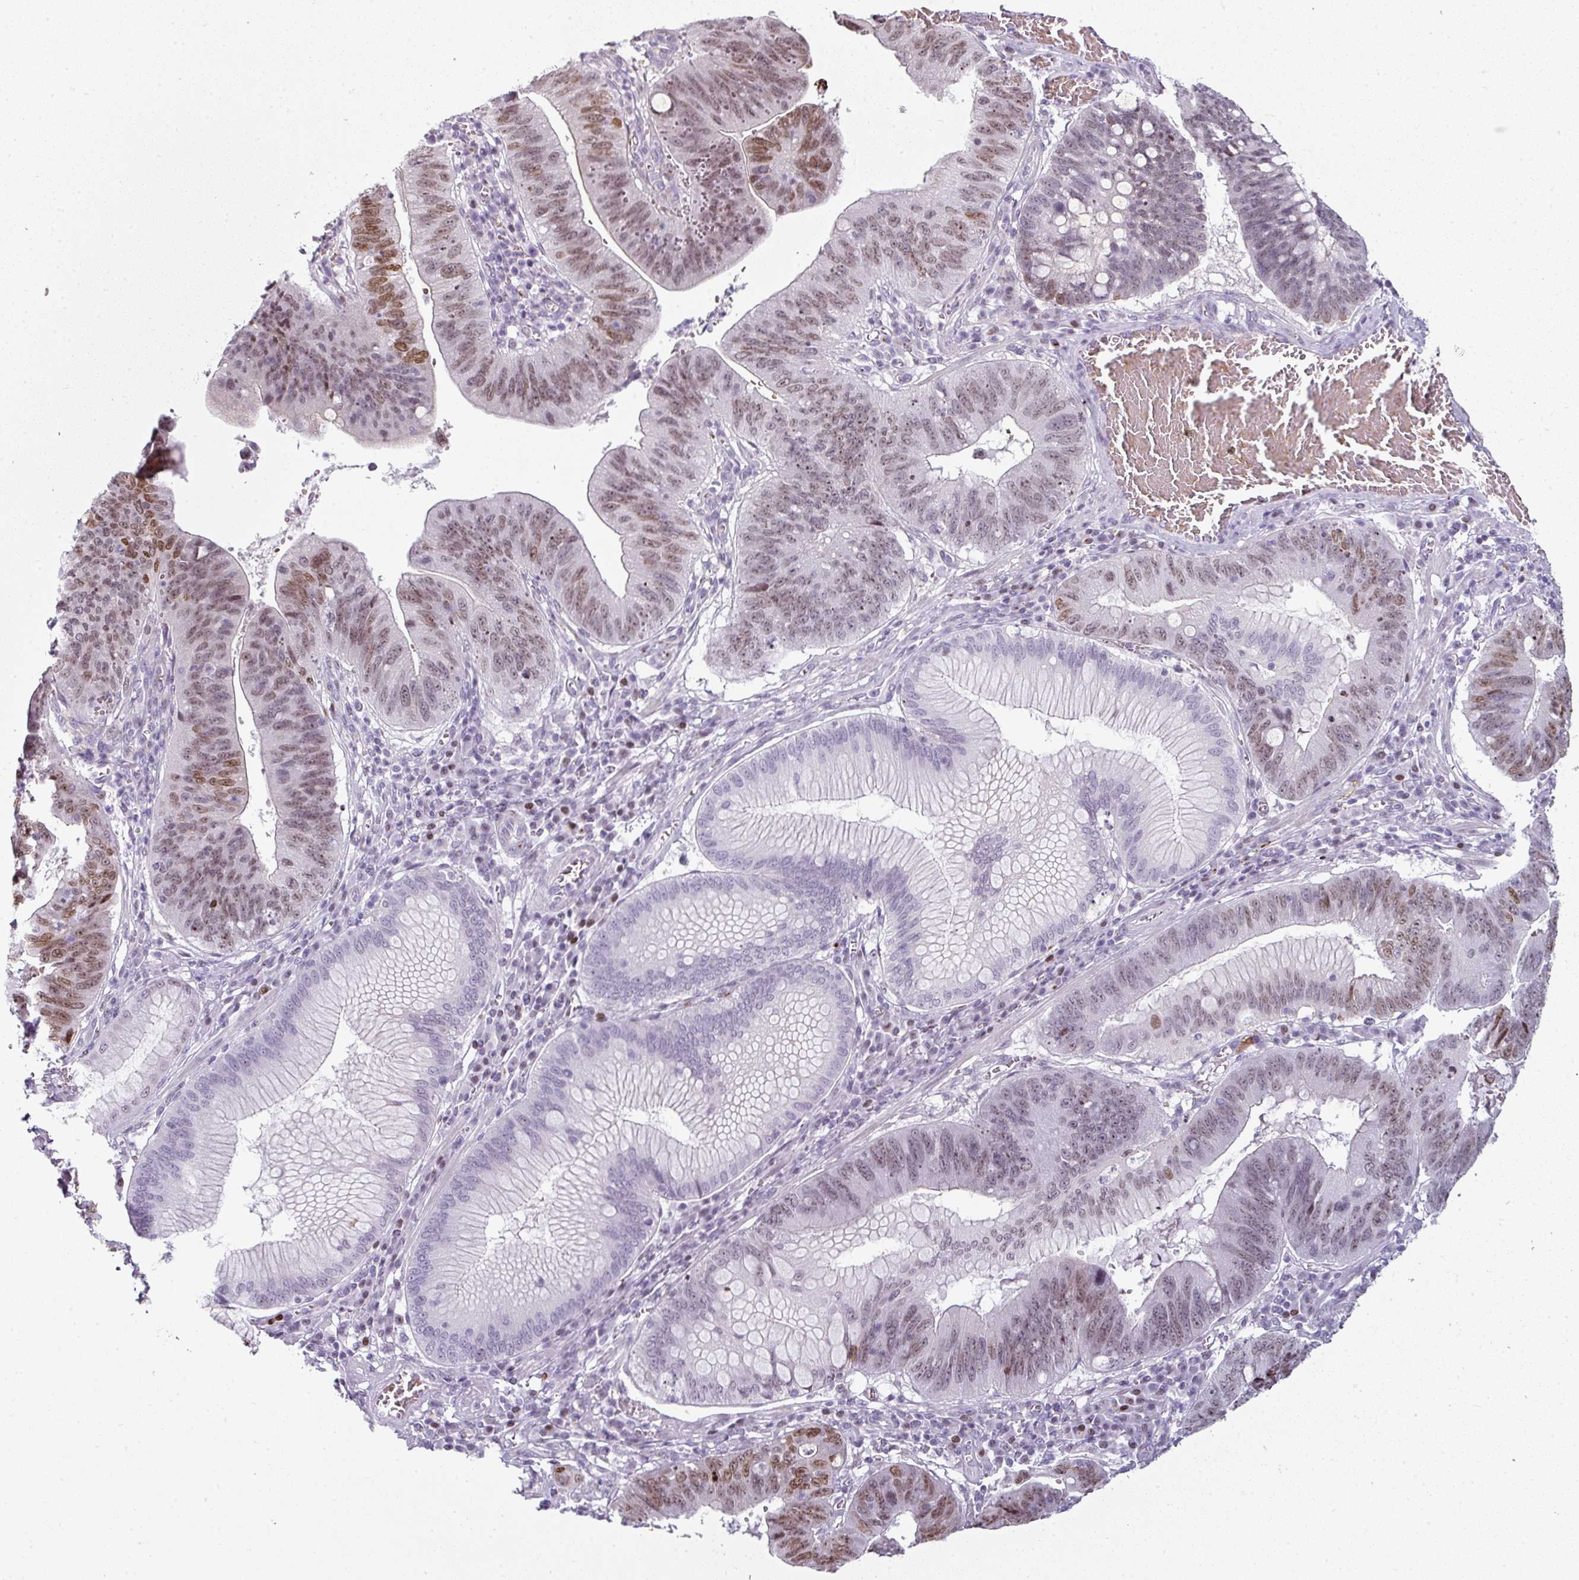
{"staining": {"intensity": "moderate", "quantity": "25%-75%", "location": "nuclear"}, "tissue": "stomach cancer", "cell_type": "Tumor cells", "image_type": "cancer", "snomed": [{"axis": "morphology", "description": "Adenocarcinoma, NOS"}, {"axis": "topography", "description": "Stomach"}], "caption": "Protein staining demonstrates moderate nuclear staining in about 25%-75% of tumor cells in stomach cancer.", "gene": "SYT8", "patient": {"sex": "male", "age": 59}}